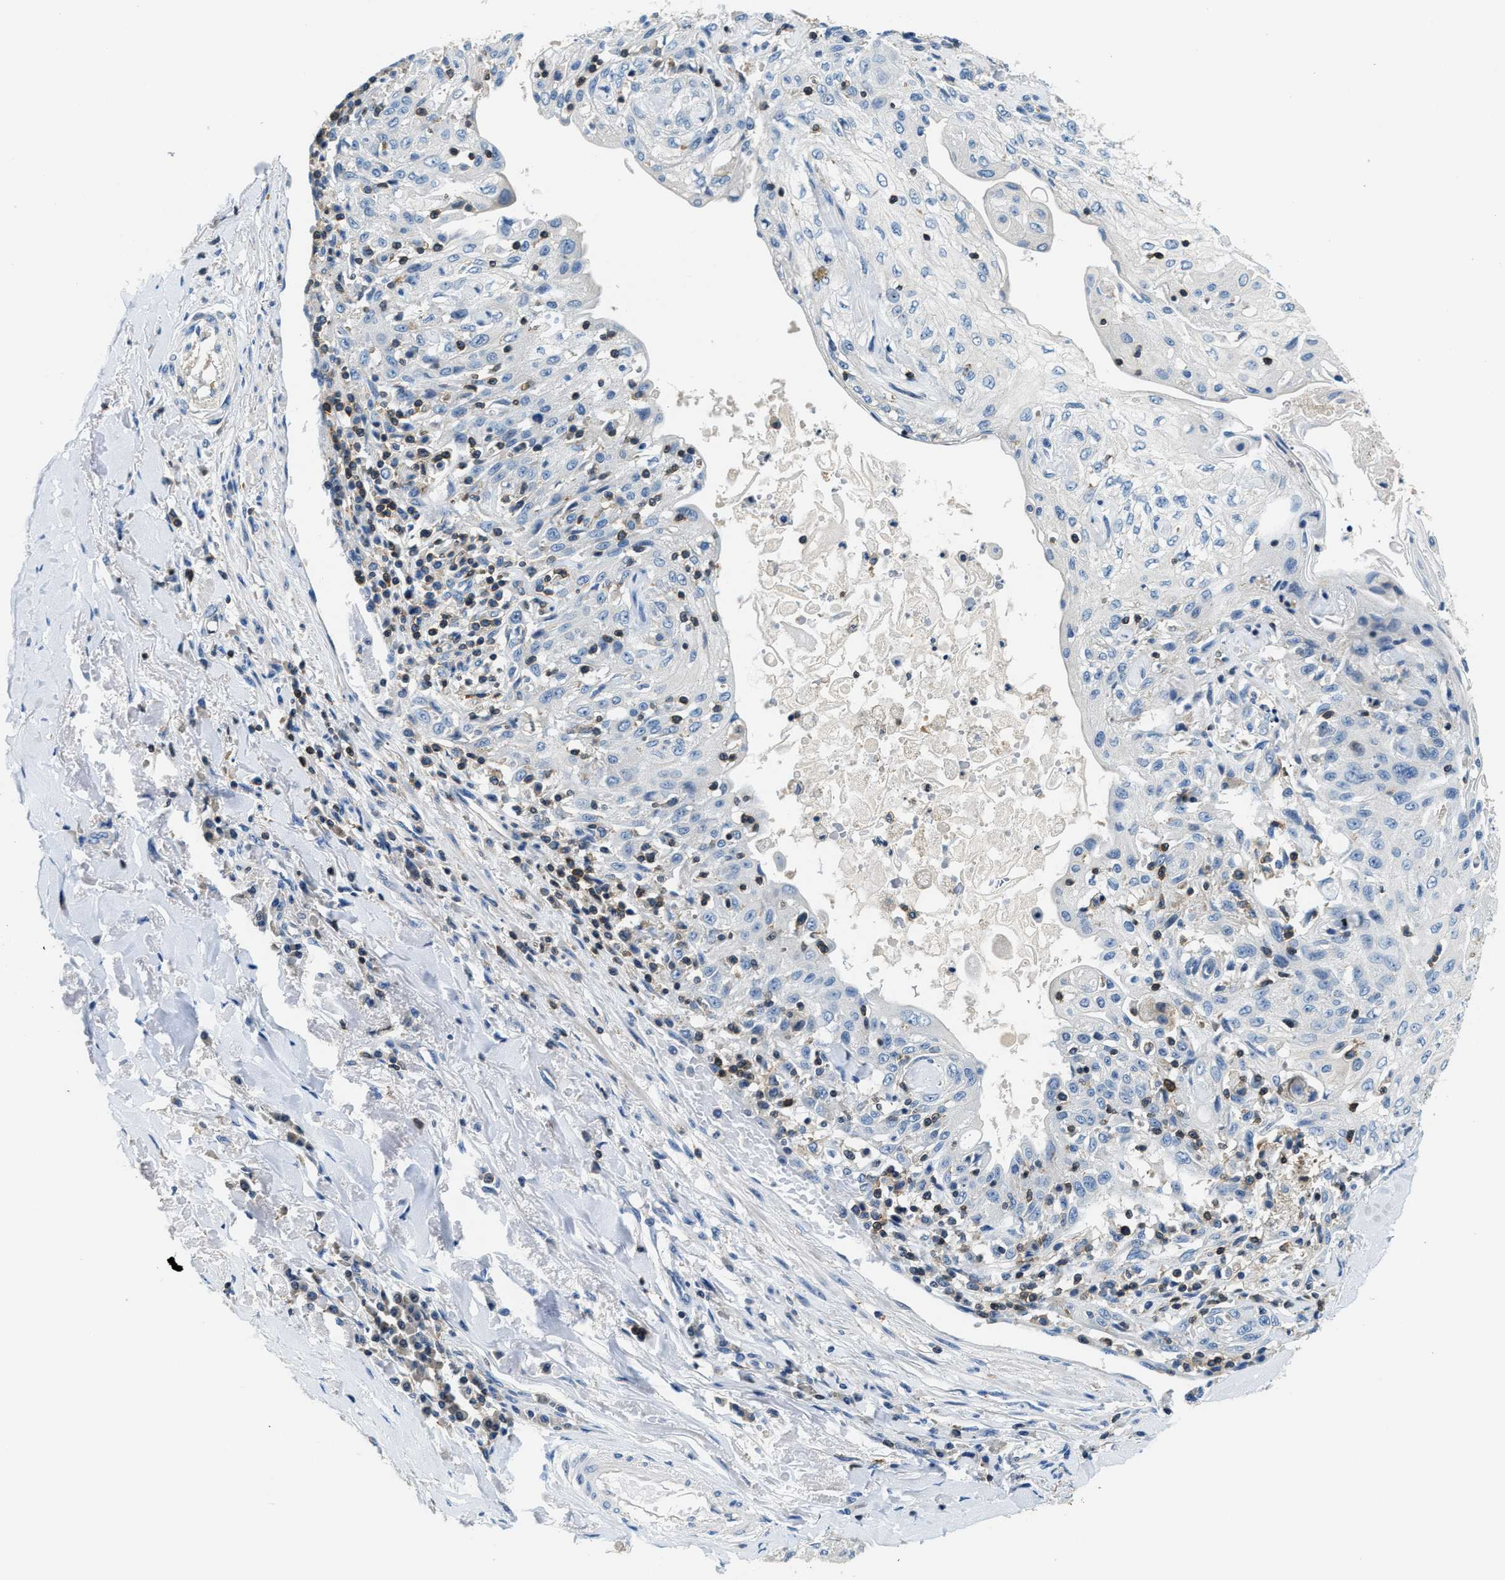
{"staining": {"intensity": "negative", "quantity": "none", "location": "none"}, "tissue": "skin cancer", "cell_type": "Tumor cells", "image_type": "cancer", "snomed": [{"axis": "morphology", "description": "Squamous cell carcinoma, NOS"}, {"axis": "morphology", "description": "Squamous cell carcinoma, metastatic, NOS"}, {"axis": "topography", "description": "Skin"}, {"axis": "topography", "description": "Lymph node"}], "caption": "This is an immunohistochemistry histopathology image of human skin cancer (squamous cell carcinoma). There is no expression in tumor cells.", "gene": "MYO1G", "patient": {"sex": "male", "age": 75}}